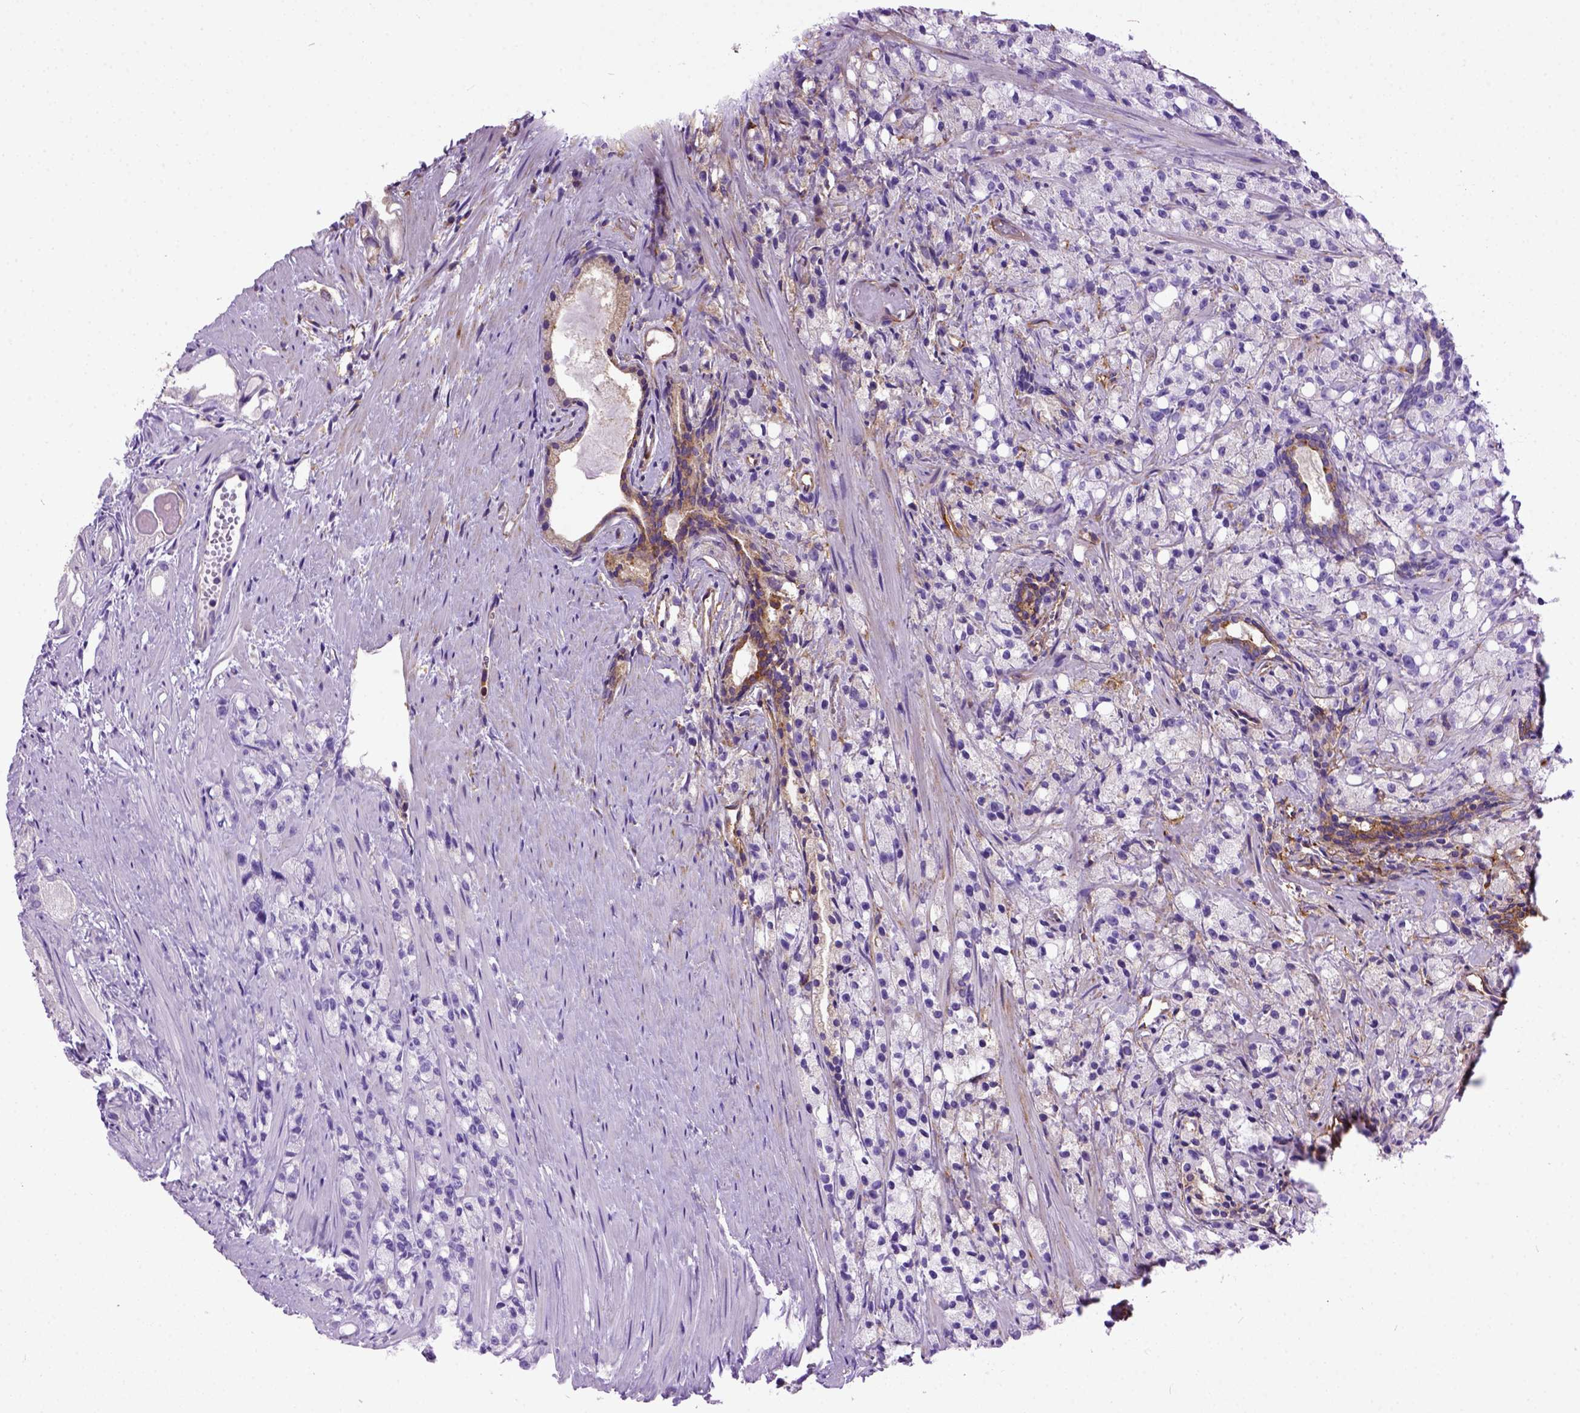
{"staining": {"intensity": "negative", "quantity": "none", "location": "none"}, "tissue": "prostate cancer", "cell_type": "Tumor cells", "image_type": "cancer", "snomed": [{"axis": "morphology", "description": "Adenocarcinoma, High grade"}, {"axis": "topography", "description": "Prostate"}], "caption": "An image of human prostate cancer is negative for staining in tumor cells. Nuclei are stained in blue.", "gene": "MVP", "patient": {"sex": "male", "age": 75}}